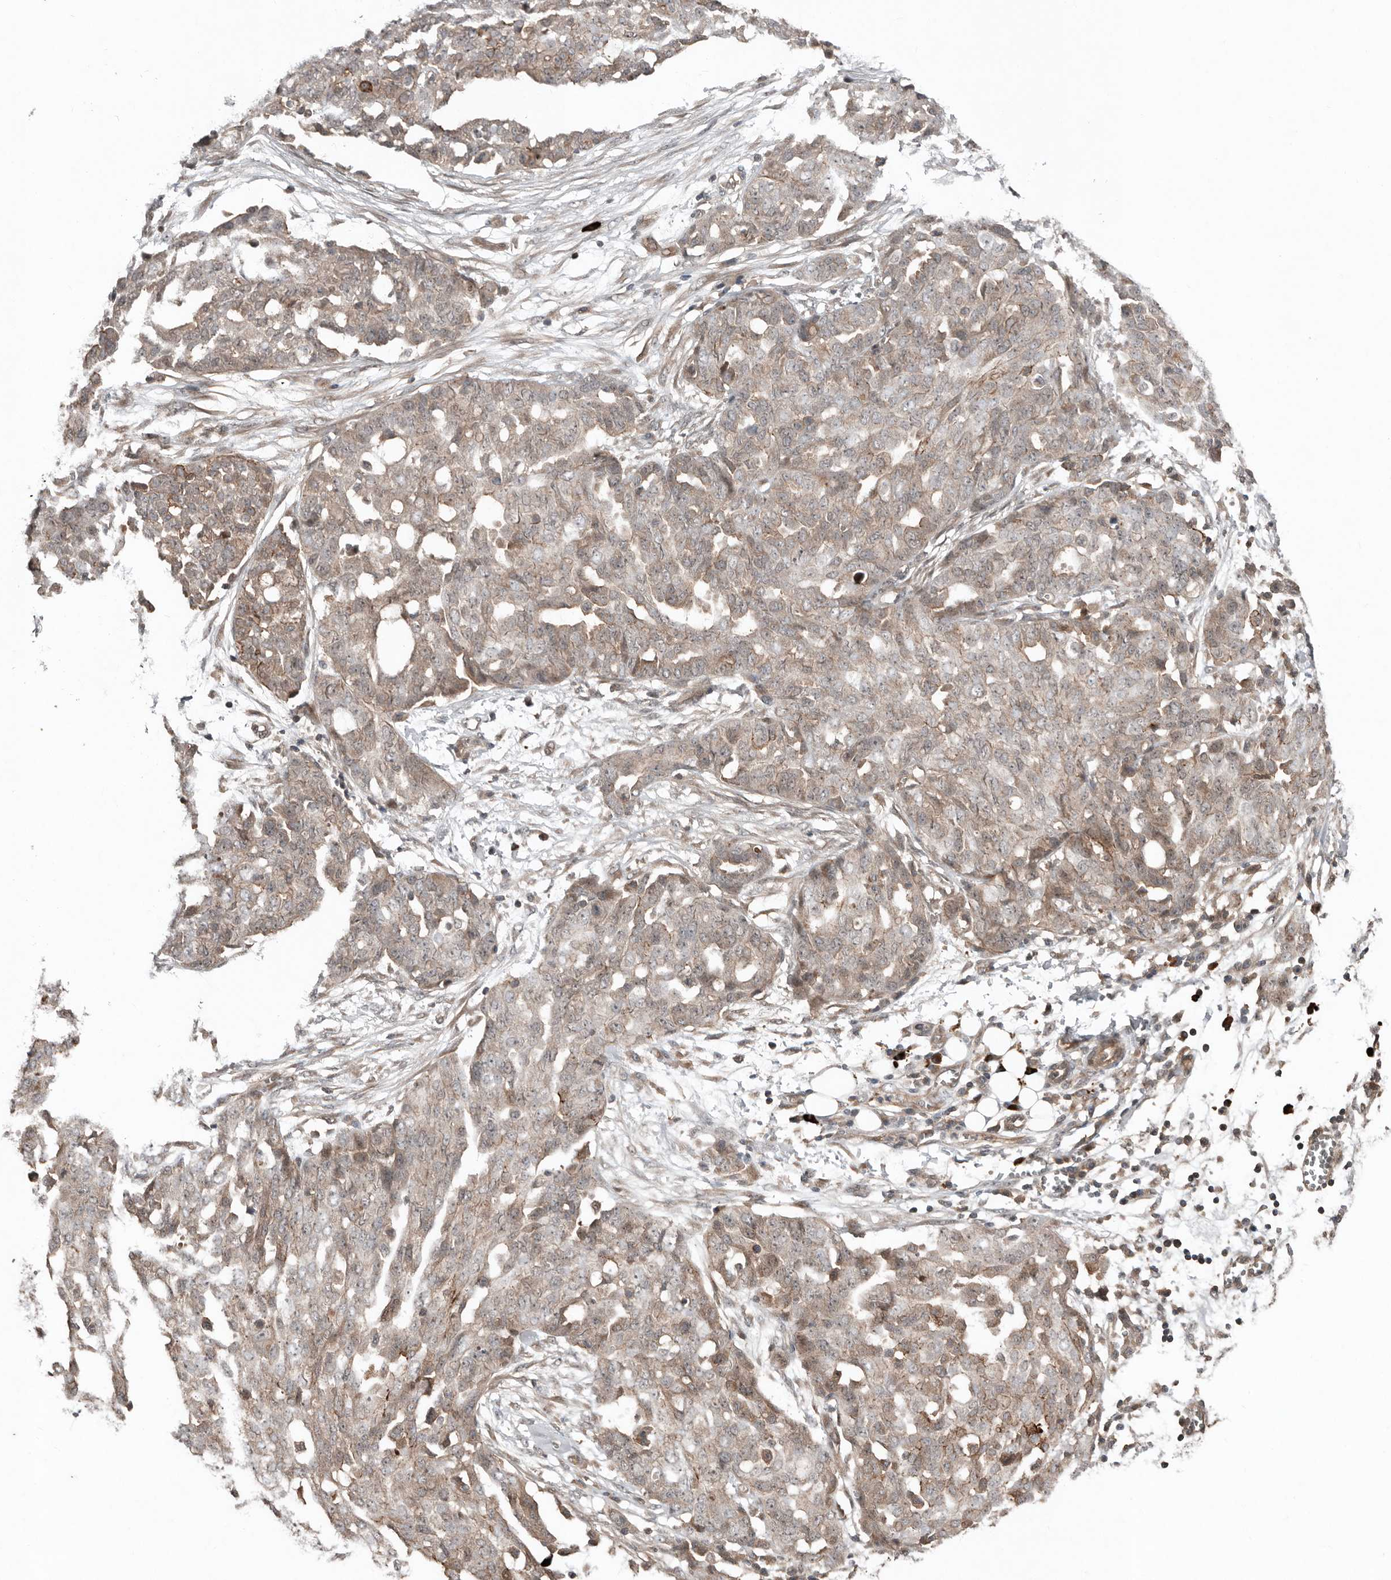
{"staining": {"intensity": "weak", "quantity": "25%-75%", "location": "cytoplasmic/membranous"}, "tissue": "ovarian cancer", "cell_type": "Tumor cells", "image_type": "cancer", "snomed": [{"axis": "morphology", "description": "Cystadenocarcinoma, serous, NOS"}, {"axis": "topography", "description": "Soft tissue"}, {"axis": "topography", "description": "Ovary"}], "caption": "A high-resolution histopathology image shows IHC staining of ovarian cancer (serous cystadenocarcinoma), which displays weak cytoplasmic/membranous expression in about 25%-75% of tumor cells.", "gene": "TEAD3", "patient": {"sex": "female", "age": 57}}